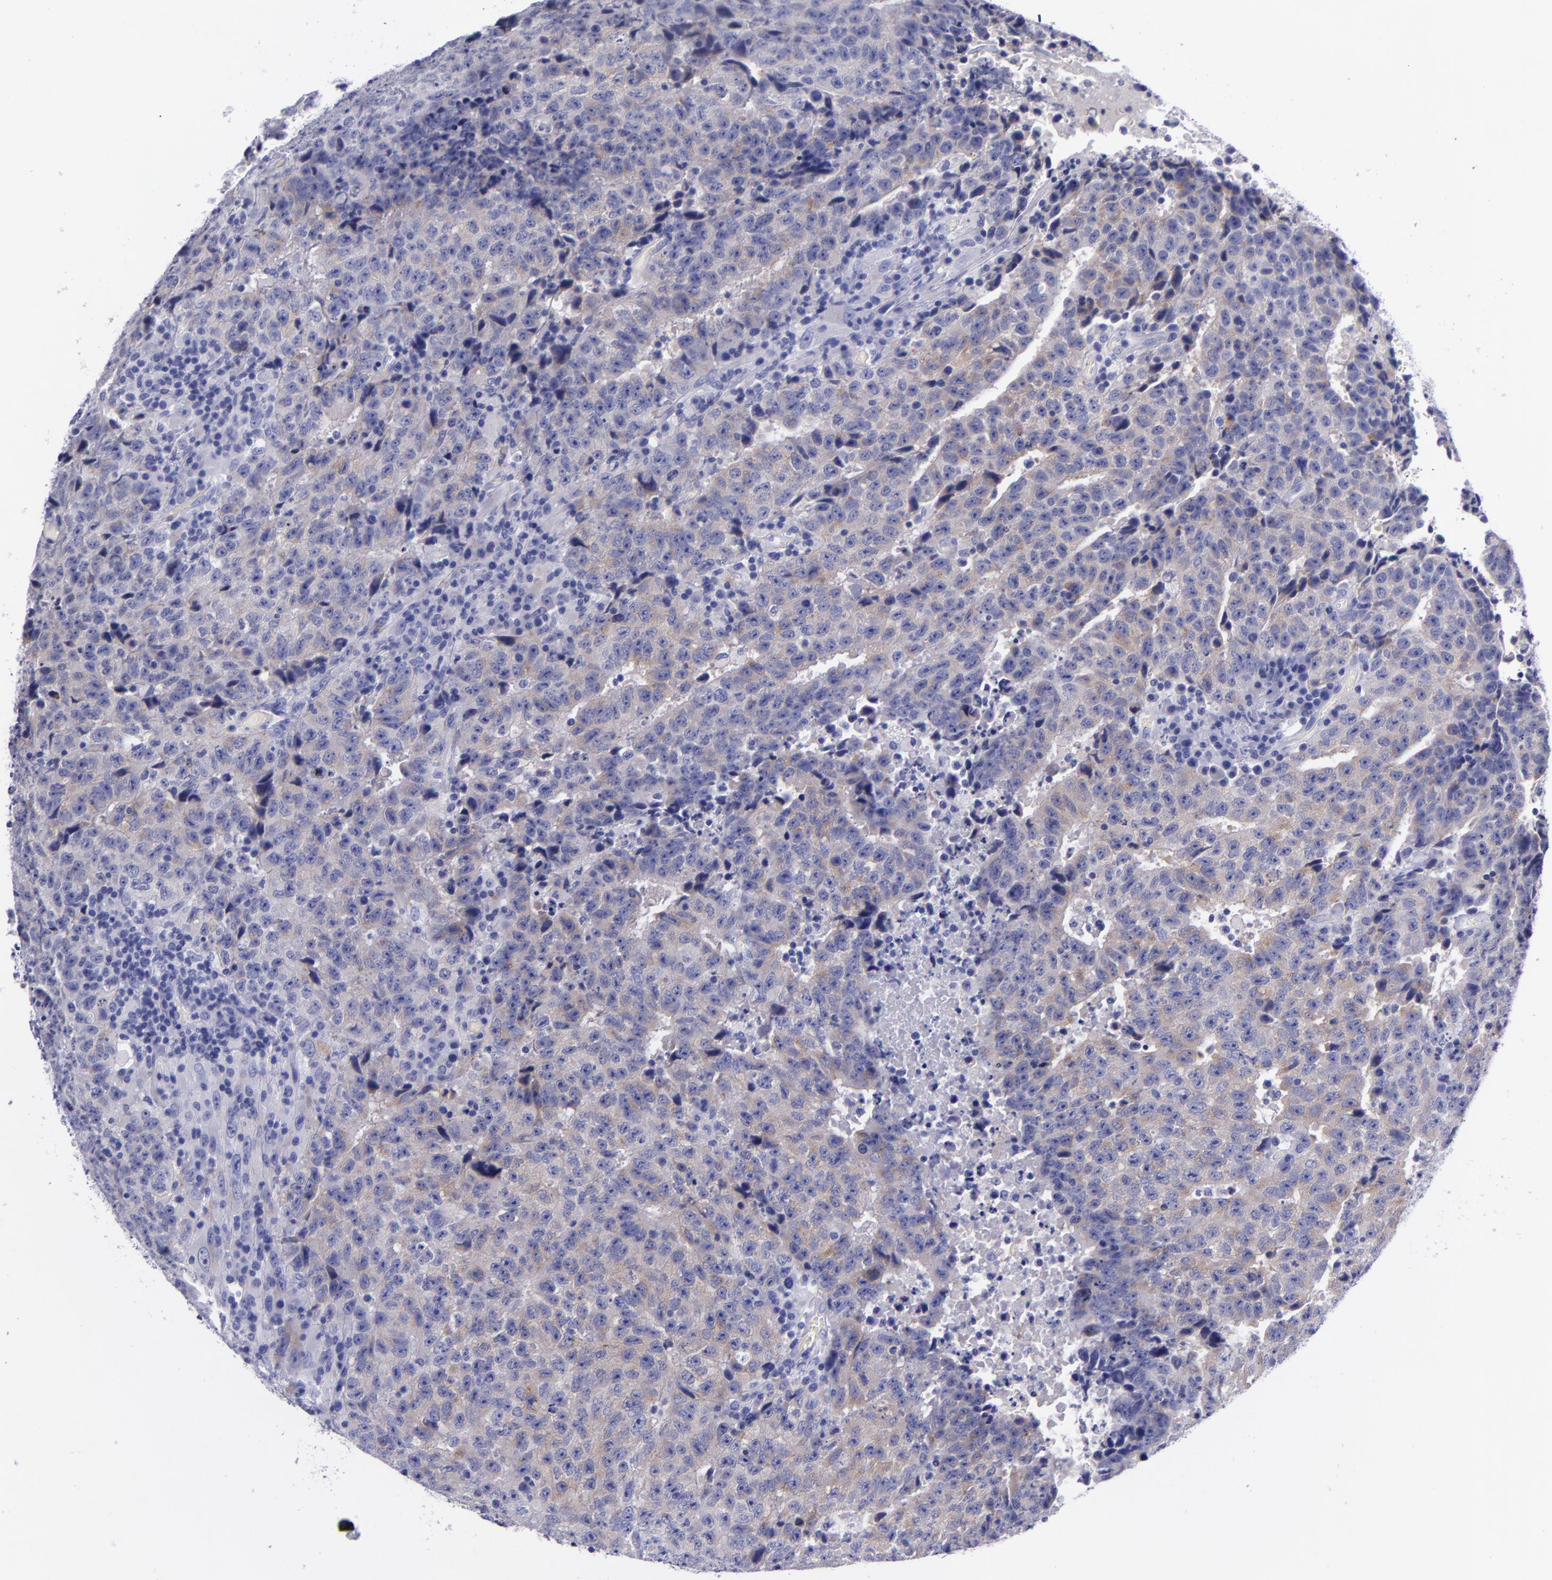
{"staining": {"intensity": "weak", "quantity": ">75%", "location": "cytoplasmic/membranous"}, "tissue": "testis cancer", "cell_type": "Tumor cells", "image_type": "cancer", "snomed": [{"axis": "morphology", "description": "Necrosis, NOS"}, {"axis": "morphology", "description": "Carcinoma, Embryonal, NOS"}, {"axis": "topography", "description": "Testis"}], "caption": "Testis embryonal carcinoma stained for a protein shows weak cytoplasmic/membranous positivity in tumor cells. Ihc stains the protein of interest in brown and the nuclei are stained blue.", "gene": "SV2A", "patient": {"sex": "male", "age": 19}}